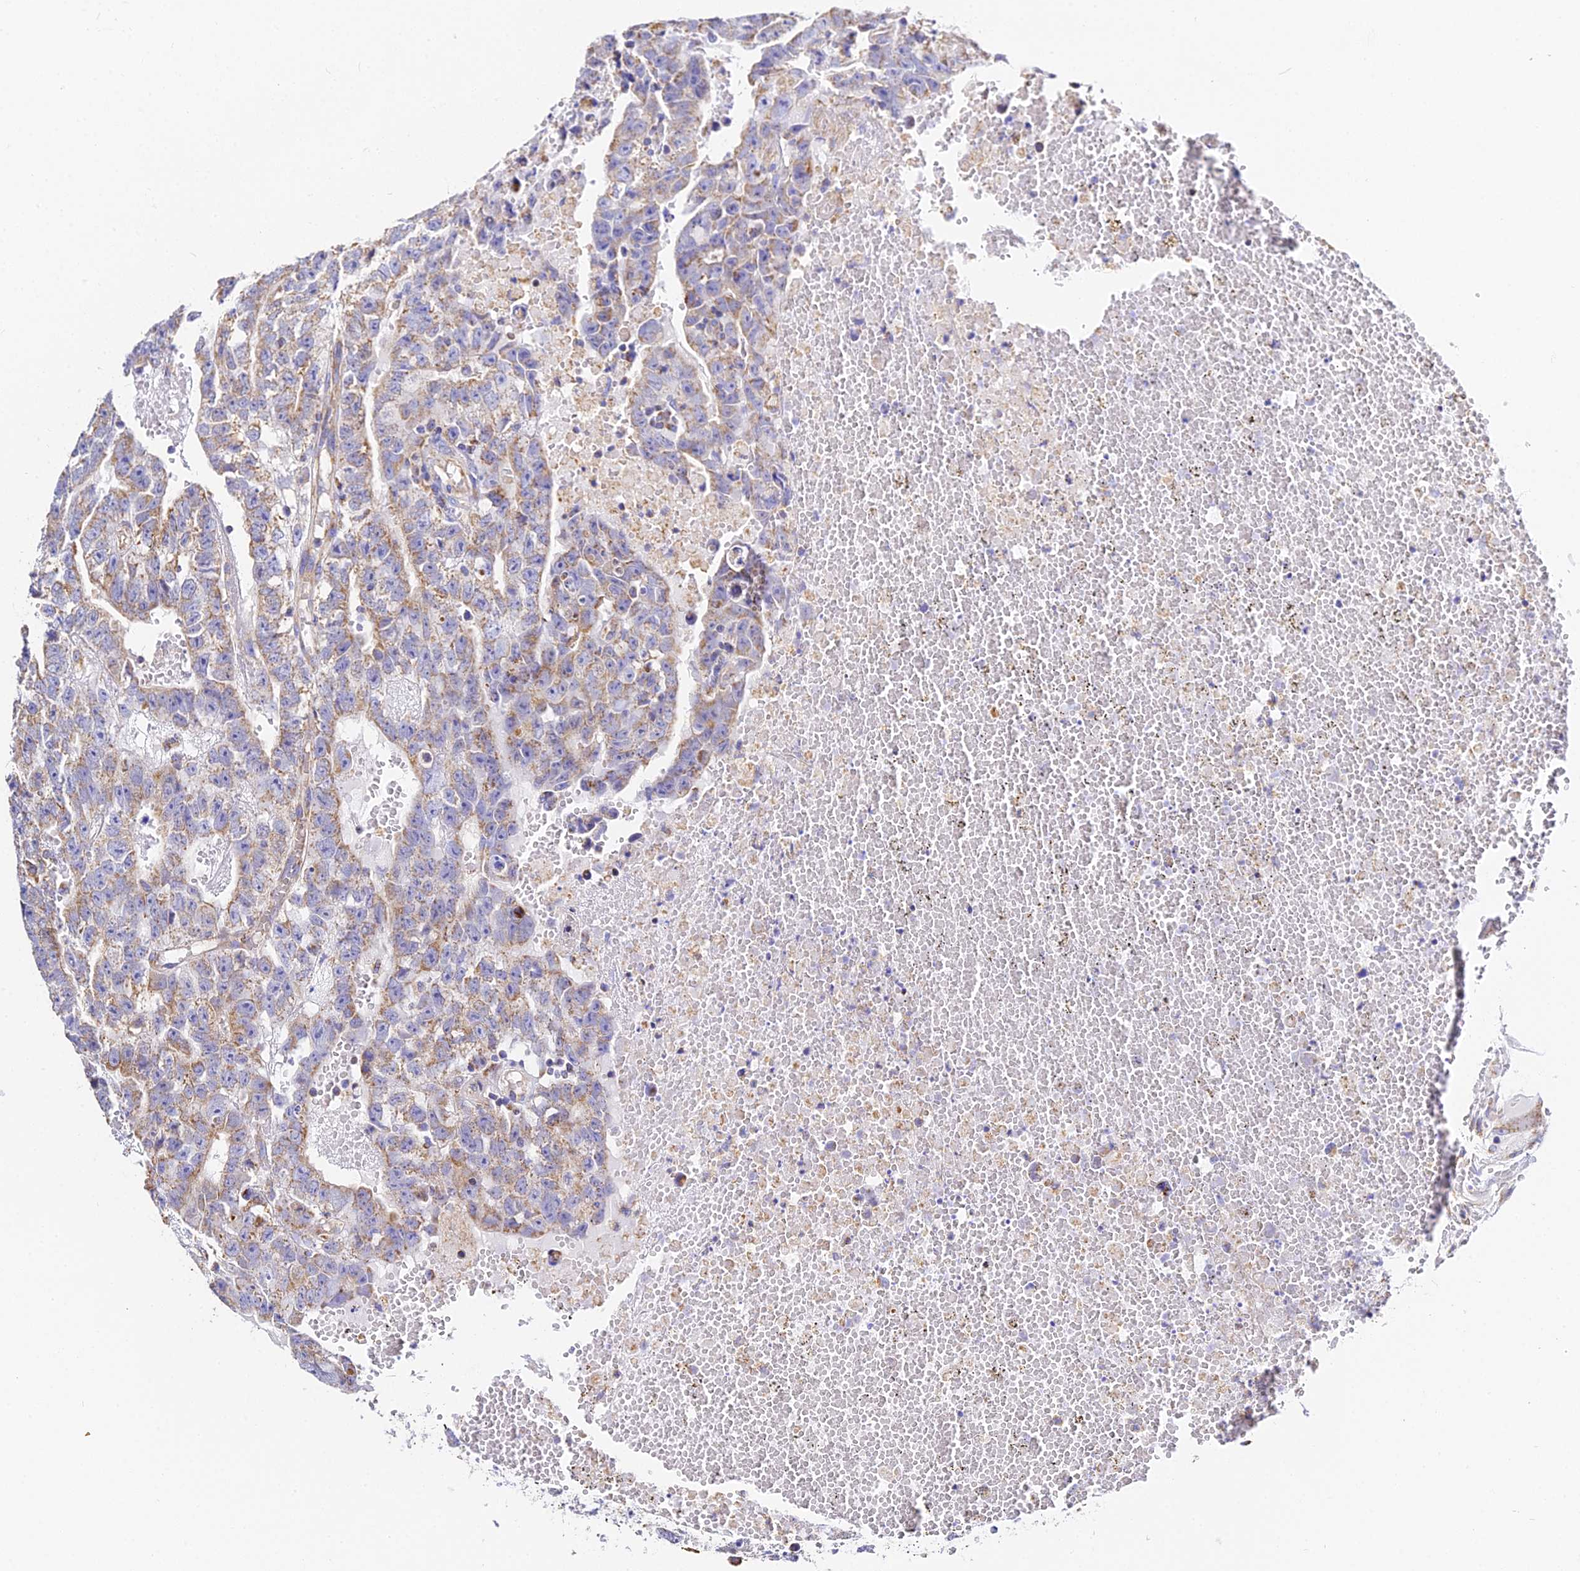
{"staining": {"intensity": "weak", "quantity": ">75%", "location": "cytoplasmic/membranous"}, "tissue": "testis cancer", "cell_type": "Tumor cells", "image_type": "cancer", "snomed": [{"axis": "morphology", "description": "Carcinoma, Embryonal, NOS"}, {"axis": "topography", "description": "Testis"}], "caption": "Brown immunohistochemical staining in human testis cancer (embryonal carcinoma) demonstrates weak cytoplasmic/membranous expression in approximately >75% of tumor cells.", "gene": "ZNF573", "patient": {"sex": "male", "age": 25}}